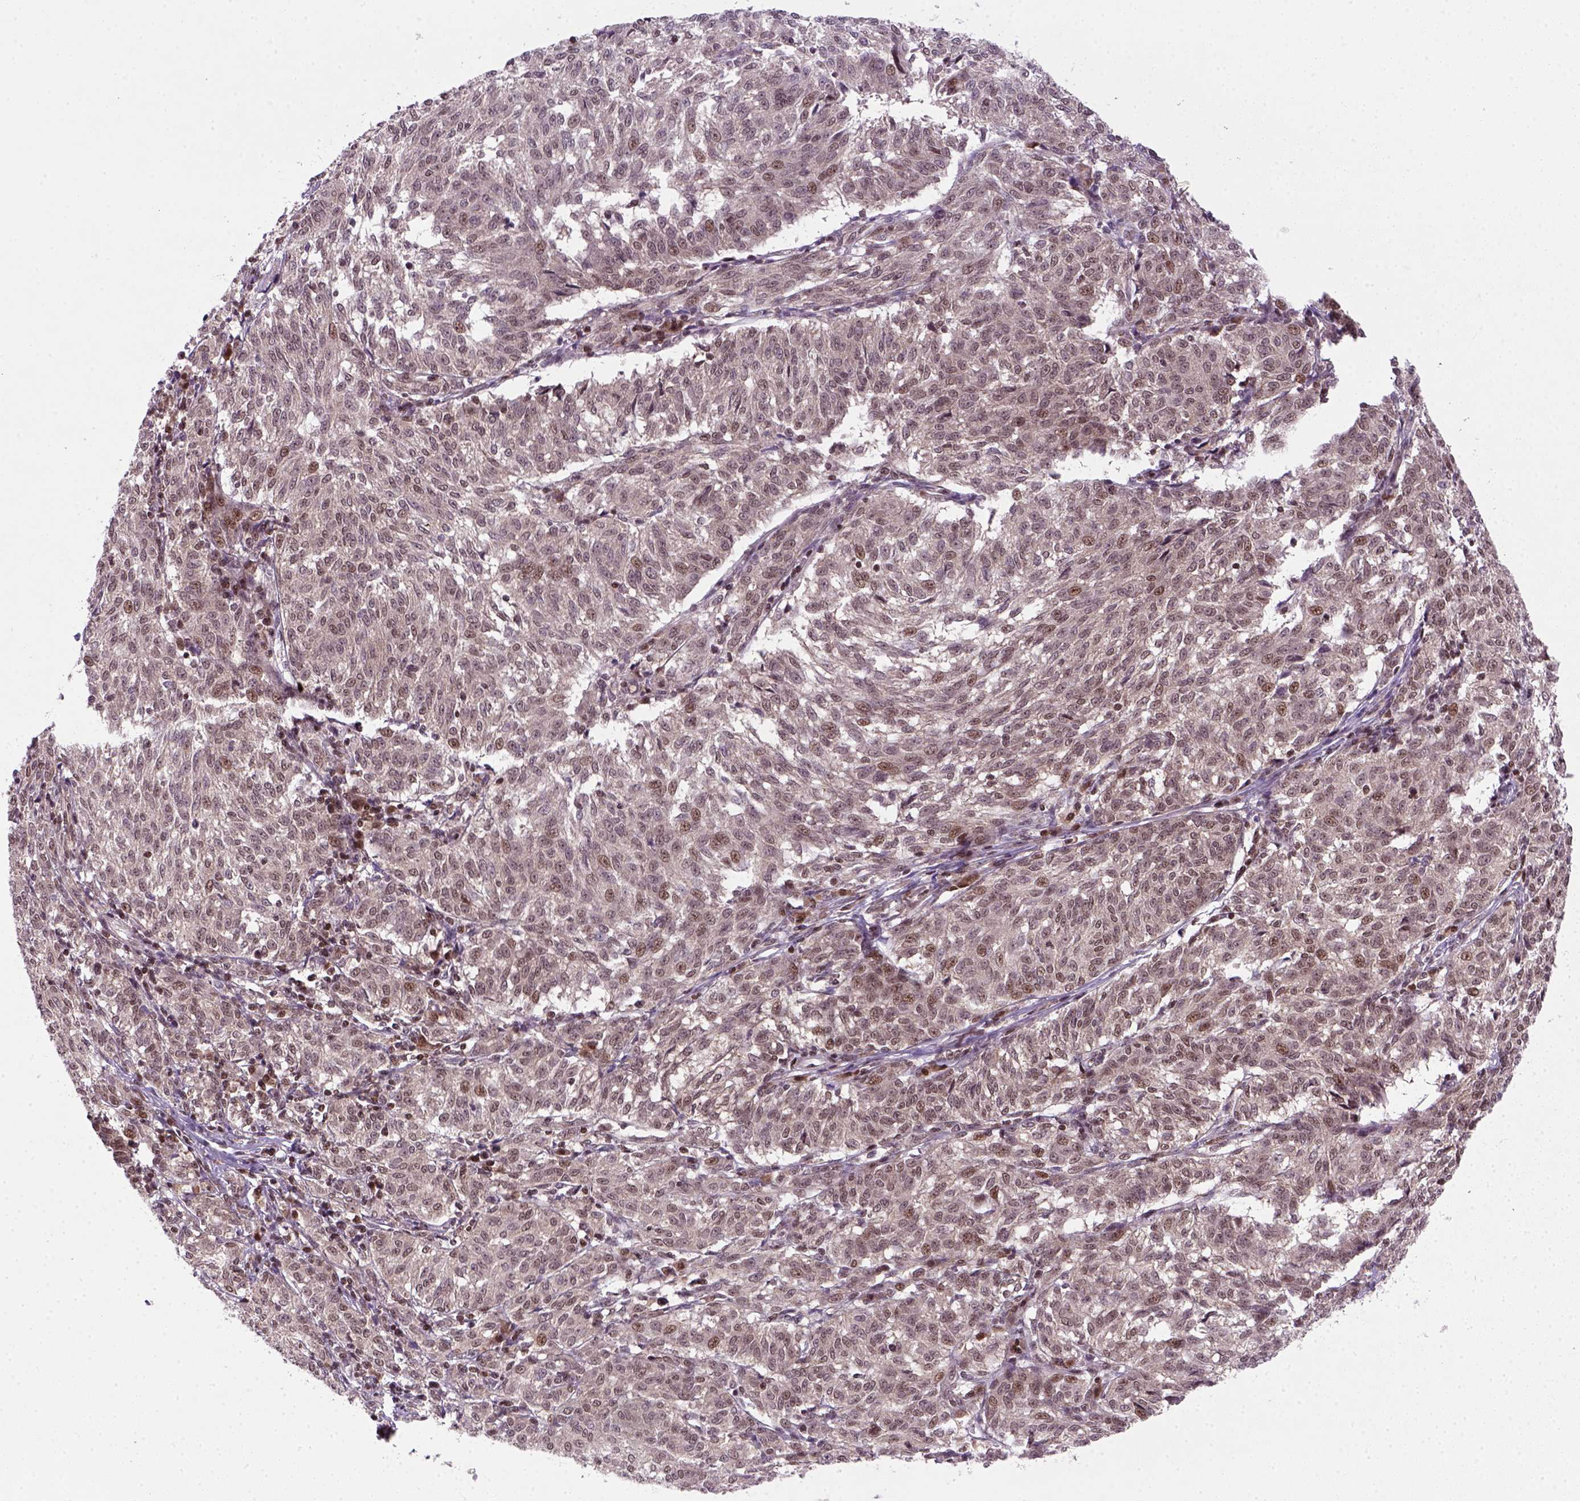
{"staining": {"intensity": "weak", "quantity": "25%-75%", "location": "nuclear"}, "tissue": "melanoma", "cell_type": "Tumor cells", "image_type": "cancer", "snomed": [{"axis": "morphology", "description": "Malignant melanoma, NOS"}, {"axis": "topography", "description": "Skin"}], "caption": "A low amount of weak nuclear expression is appreciated in about 25%-75% of tumor cells in malignant melanoma tissue.", "gene": "MGMT", "patient": {"sex": "female", "age": 72}}